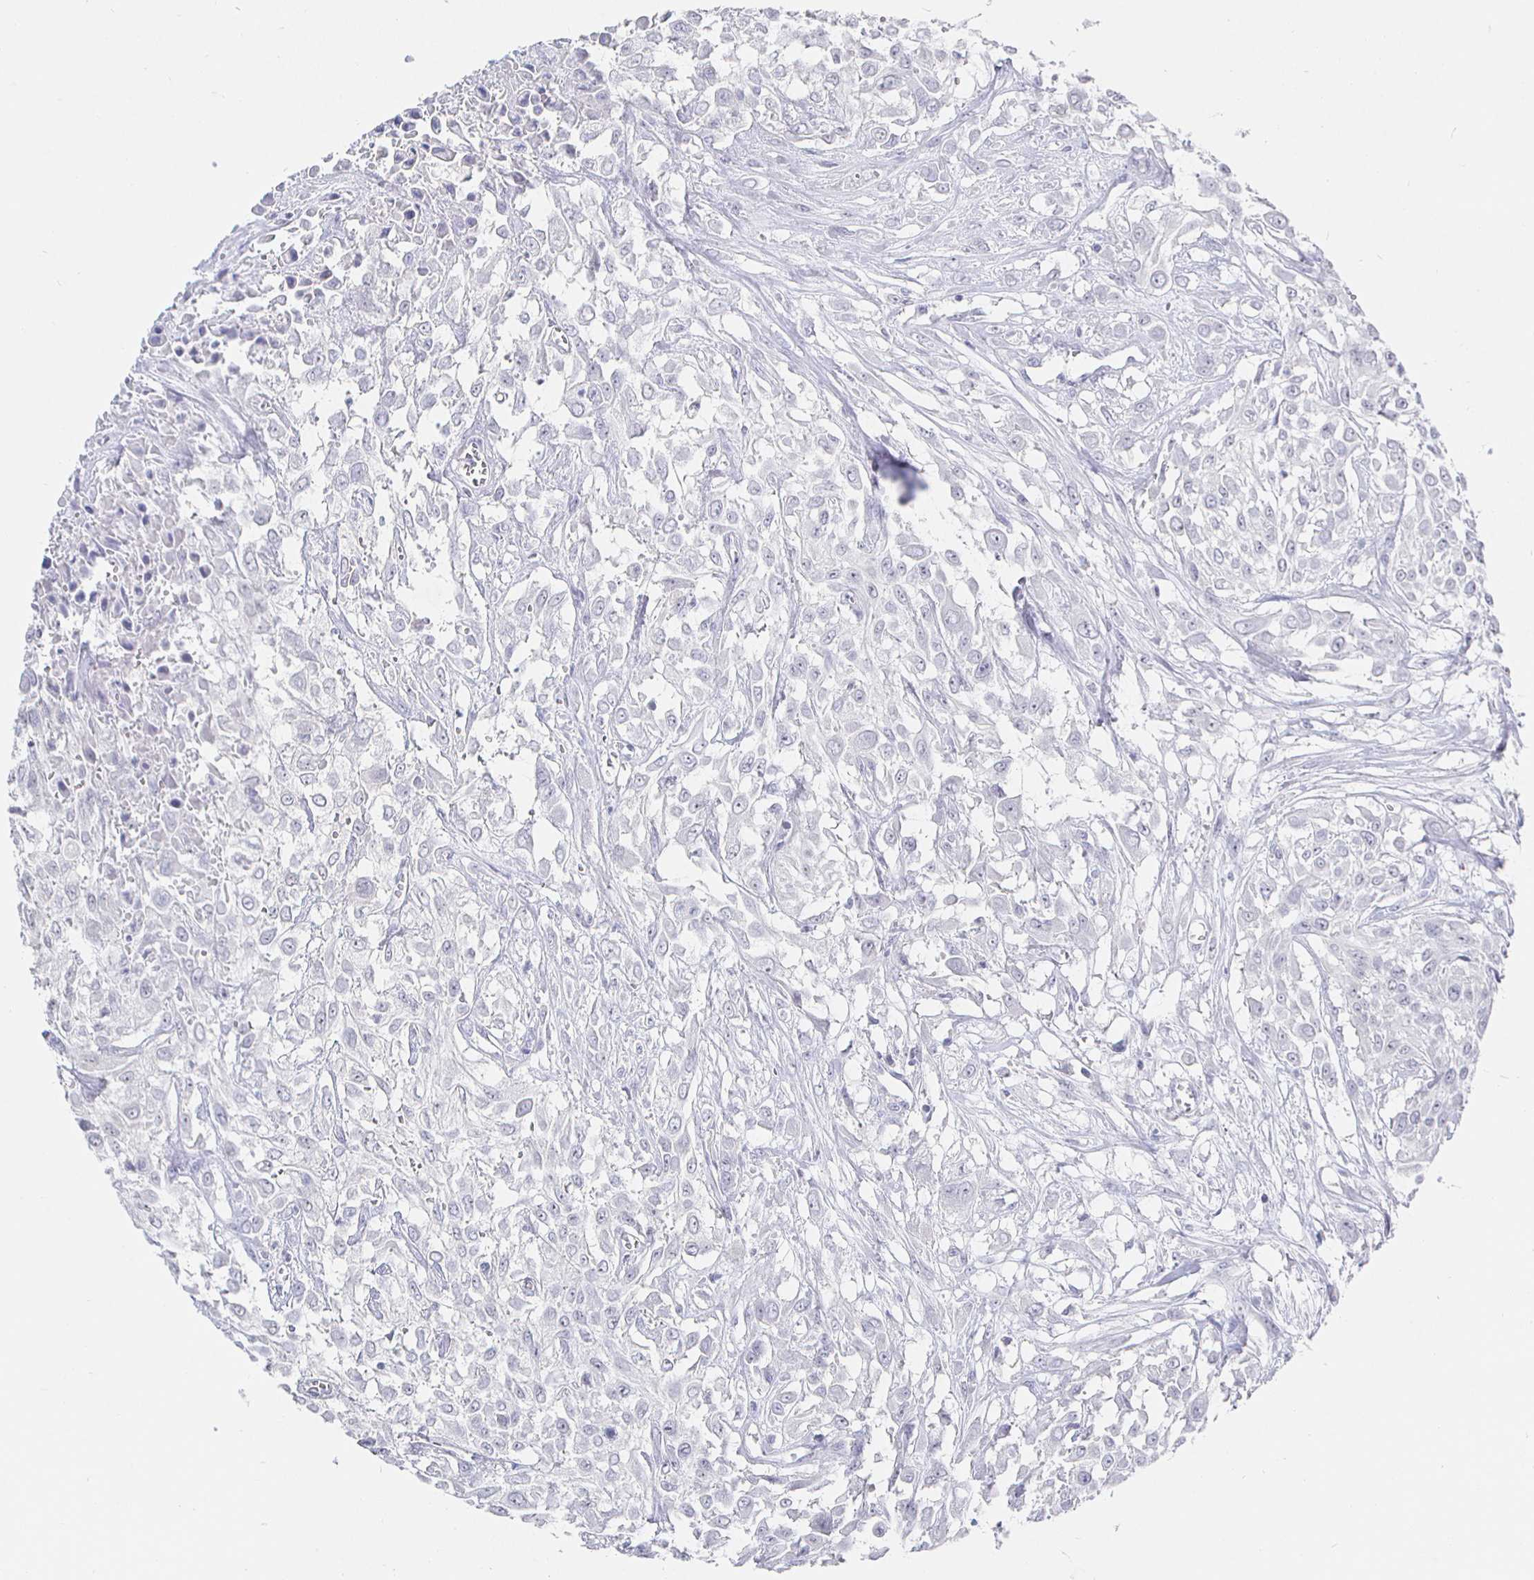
{"staining": {"intensity": "negative", "quantity": "none", "location": "none"}, "tissue": "urothelial cancer", "cell_type": "Tumor cells", "image_type": "cancer", "snomed": [{"axis": "morphology", "description": "Urothelial carcinoma, High grade"}, {"axis": "topography", "description": "Urinary bladder"}], "caption": "Tumor cells show no significant protein staining in high-grade urothelial carcinoma.", "gene": "LRRC23", "patient": {"sex": "male", "age": 57}}